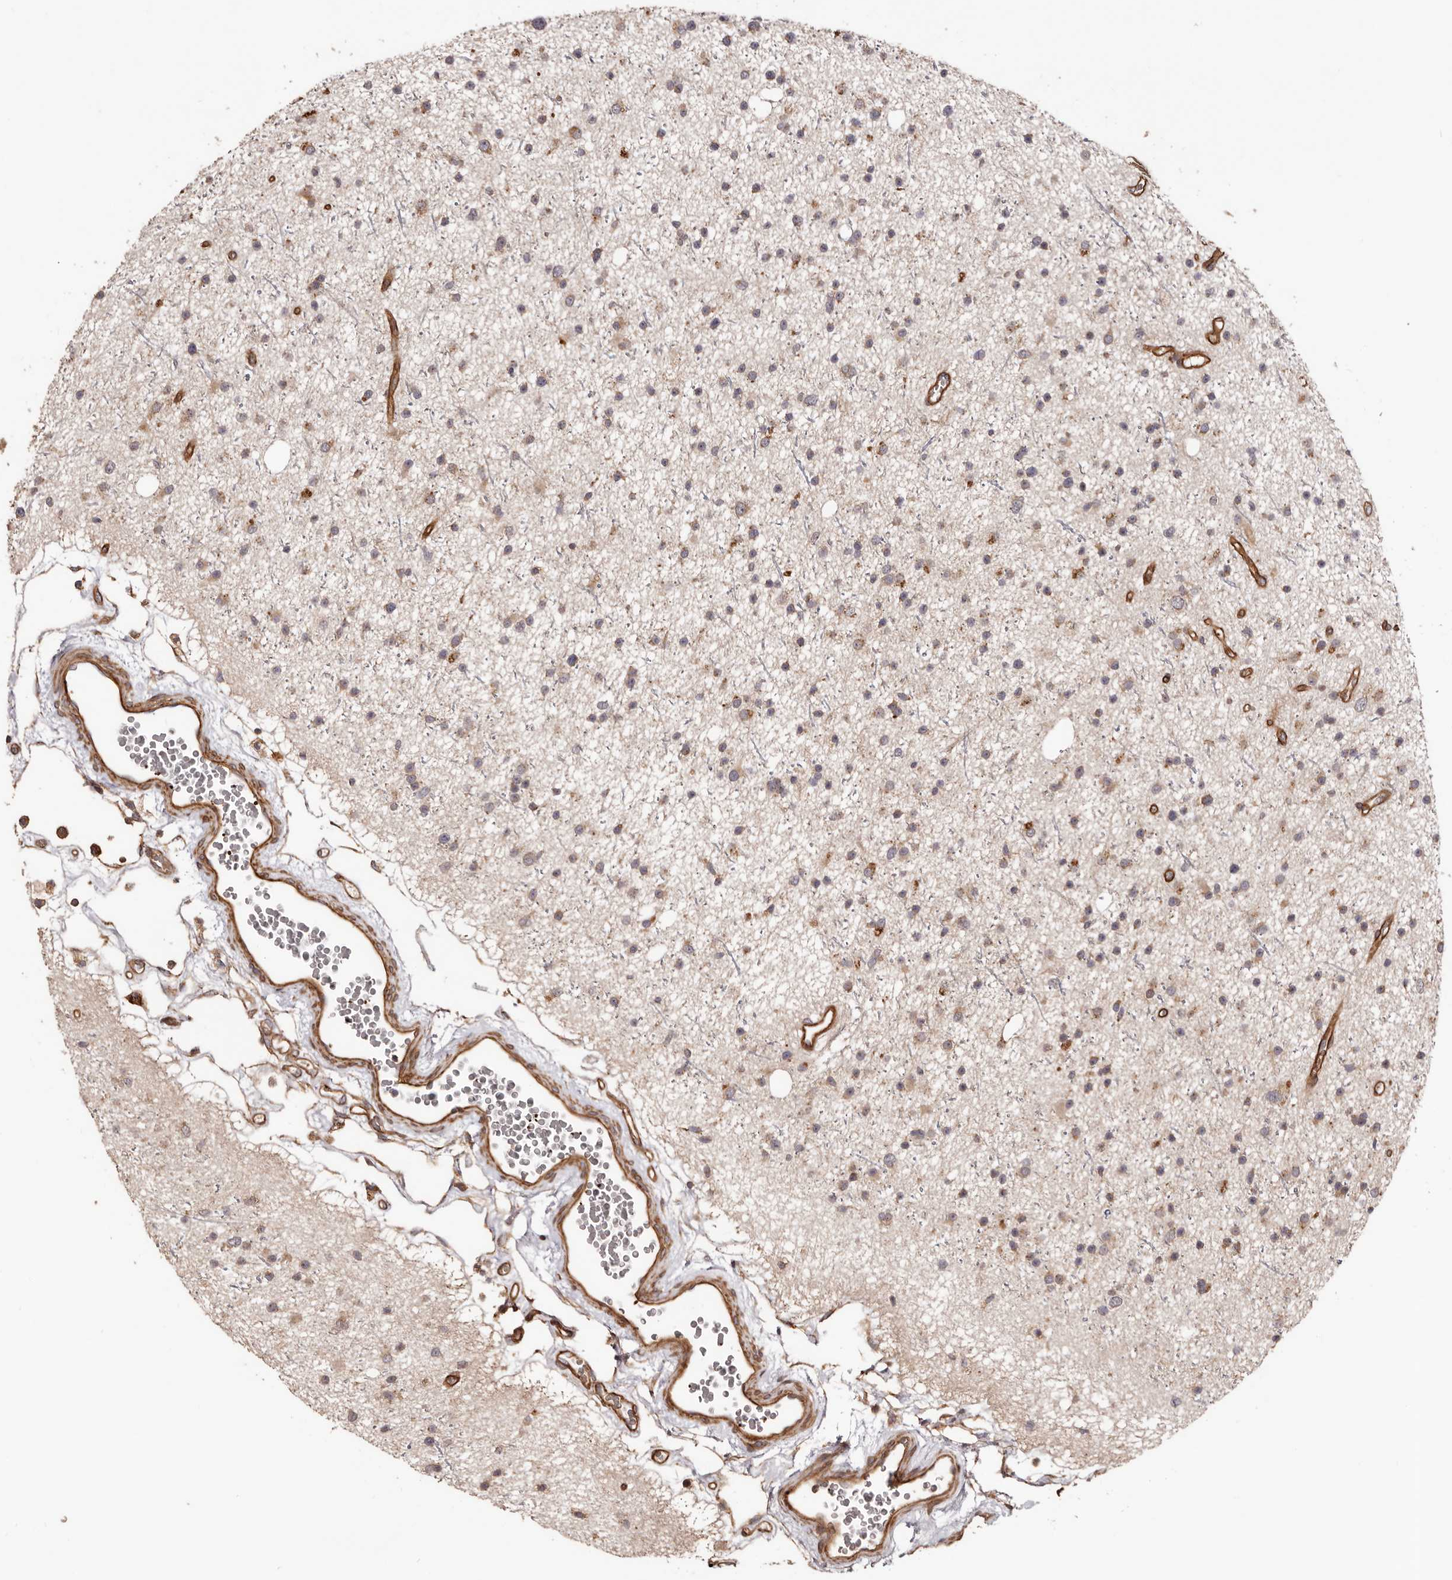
{"staining": {"intensity": "weak", "quantity": "<25%", "location": "cytoplasmic/membranous"}, "tissue": "glioma", "cell_type": "Tumor cells", "image_type": "cancer", "snomed": [{"axis": "morphology", "description": "Glioma, malignant, Low grade"}, {"axis": "topography", "description": "Cerebral cortex"}], "caption": "A high-resolution photomicrograph shows immunohistochemistry (IHC) staining of malignant glioma (low-grade), which shows no significant expression in tumor cells.", "gene": "GTPBP1", "patient": {"sex": "female", "age": 39}}